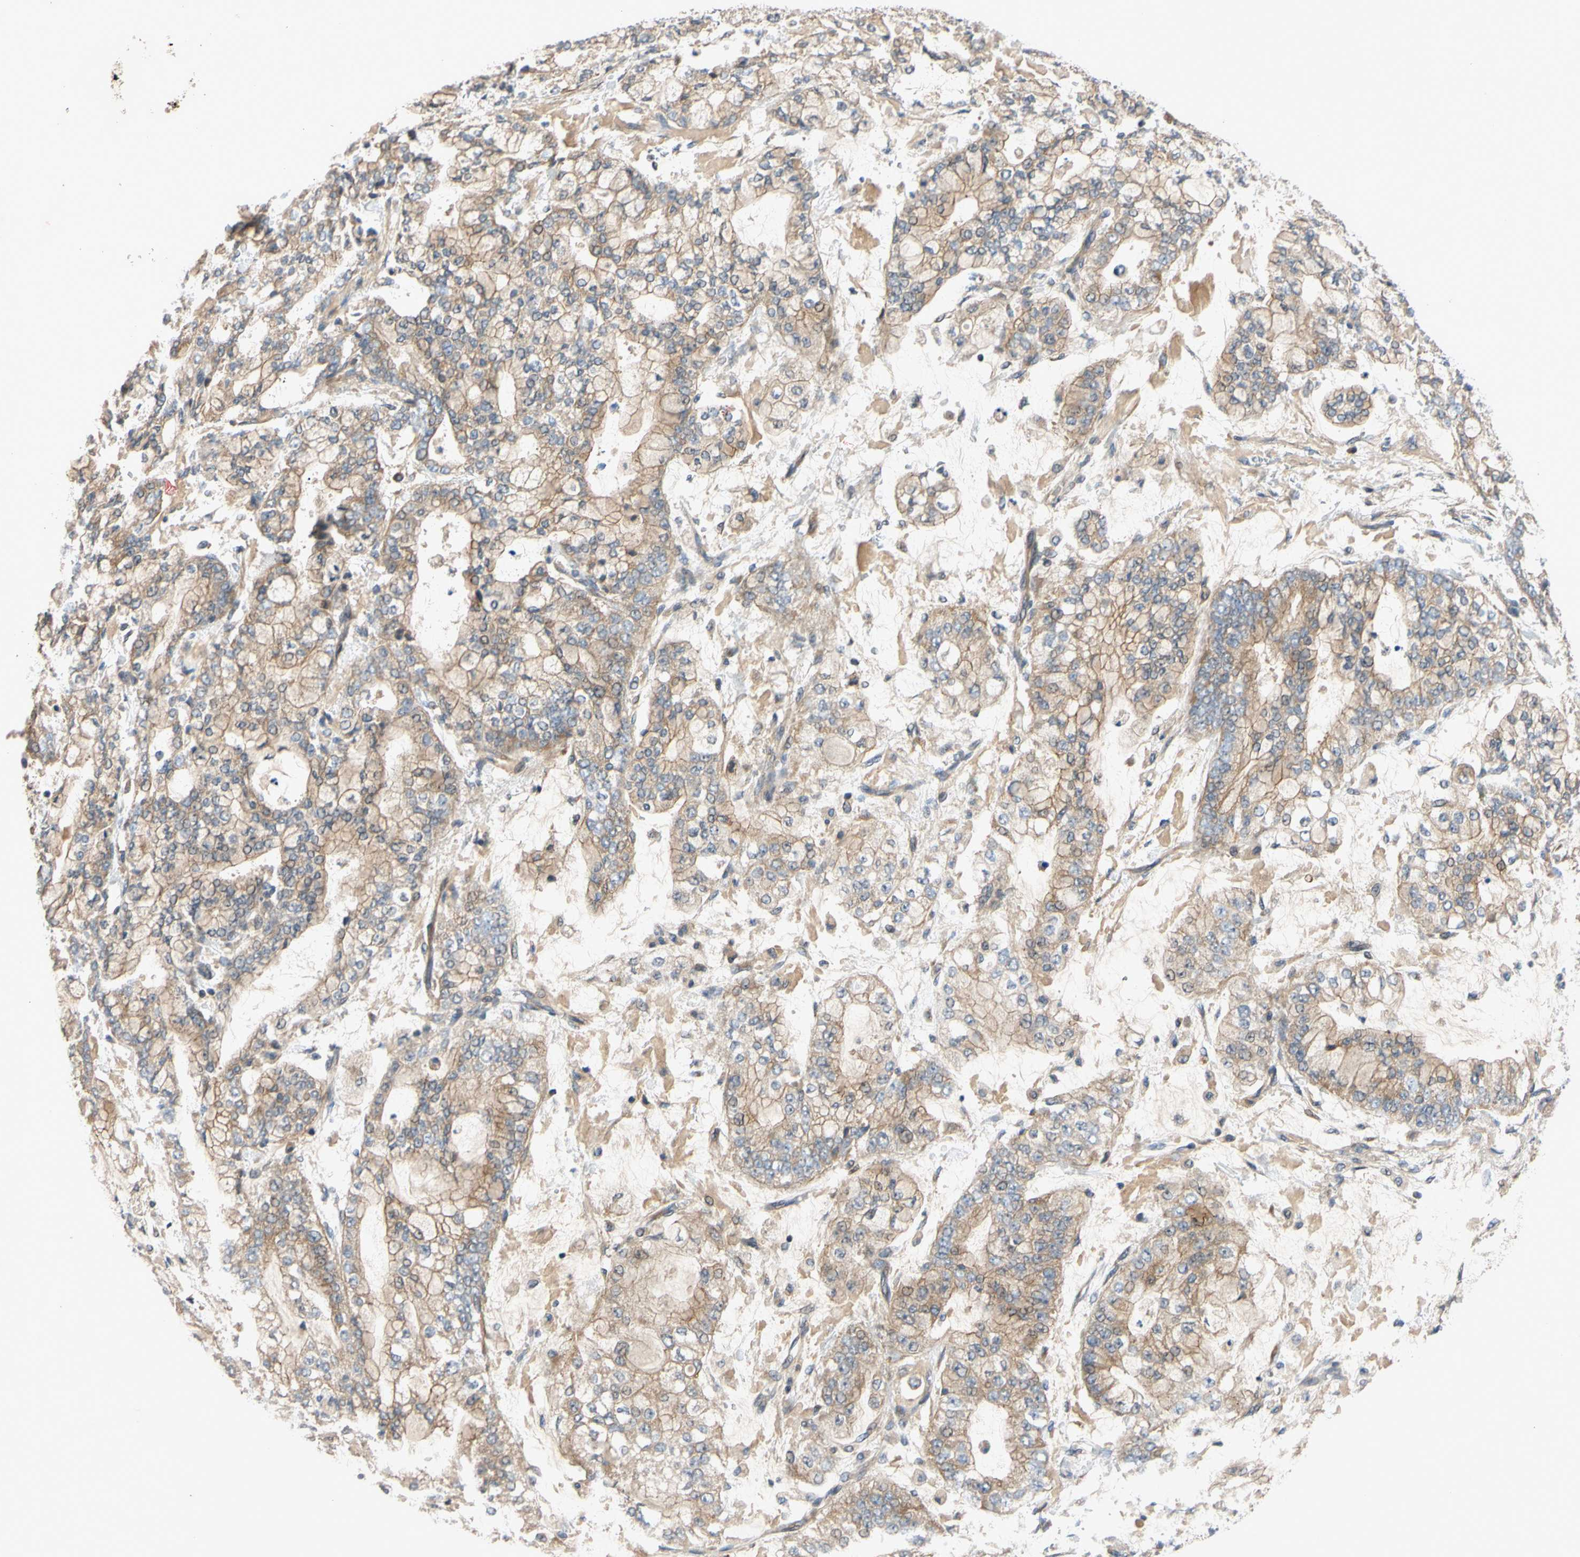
{"staining": {"intensity": "moderate", "quantity": ">75%", "location": "cytoplasmic/membranous"}, "tissue": "stomach cancer", "cell_type": "Tumor cells", "image_type": "cancer", "snomed": [{"axis": "morphology", "description": "Adenocarcinoma, NOS"}, {"axis": "topography", "description": "Stomach"}], "caption": "Protein staining by immunohistochemistry exhibits moderate cytoplasmic/membranous expression in about >75% of tumor cells in stomach adenocarcinoma.", "gene": "MBTPS2", "patient": {"sex": "male", "age": 76}}